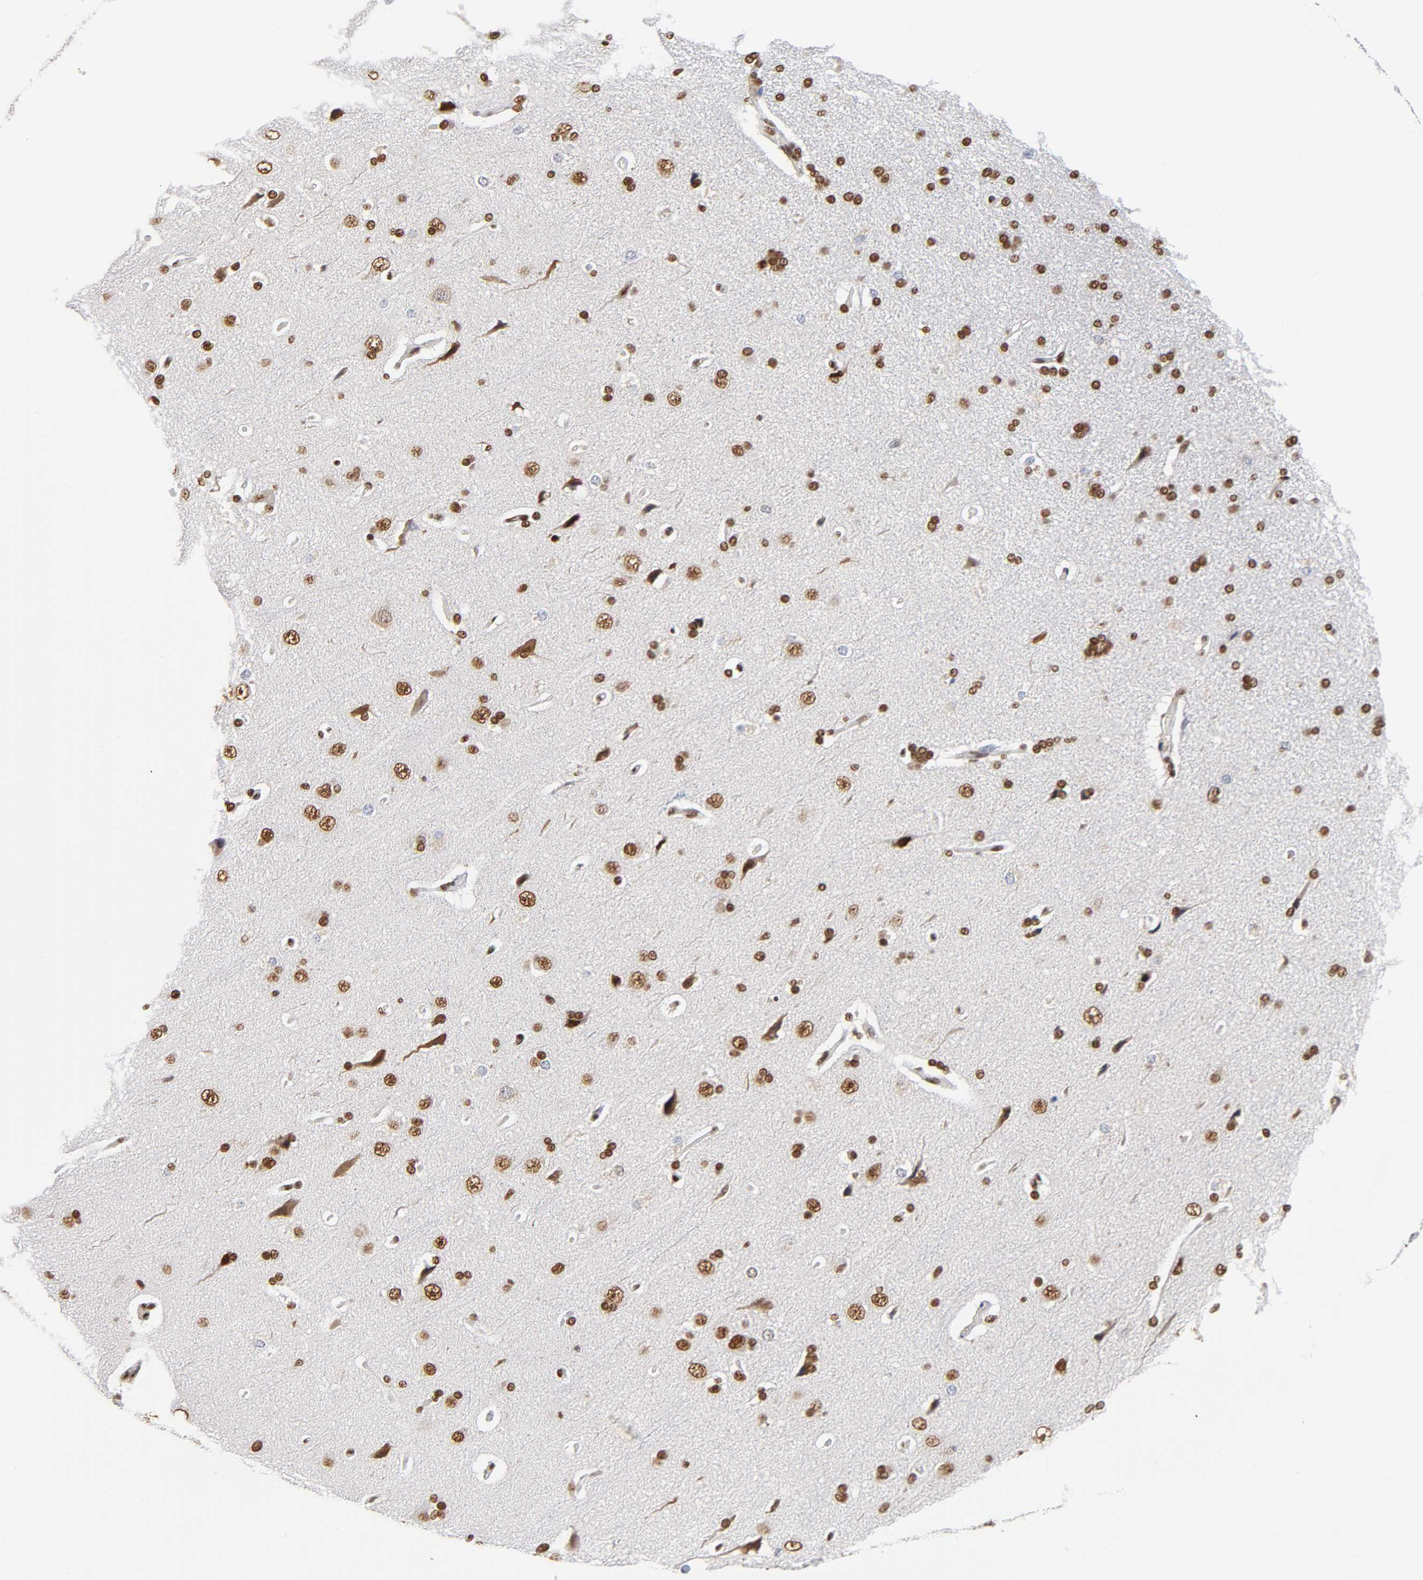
{"staining": {"intensity": "strong", "quantity": ">75%", "location": "nuclear"}, "tissue": "cerebral cortex", "cell_type": "Endothelial cells", "image_type": "normal", "snomed": [{"axis": "morphology", "description": "Normal tissue, NOS"}, {"axis": "topography", "description": "Cerebral cortex"}], "caption": "Human cerebral cortex stained with a brown dye demonstrates strong nuclear positive positivity in approximately >75% of endothelial cells.", "gene": "ILKAP", "patient": {"sex": "male", "age": 62}}